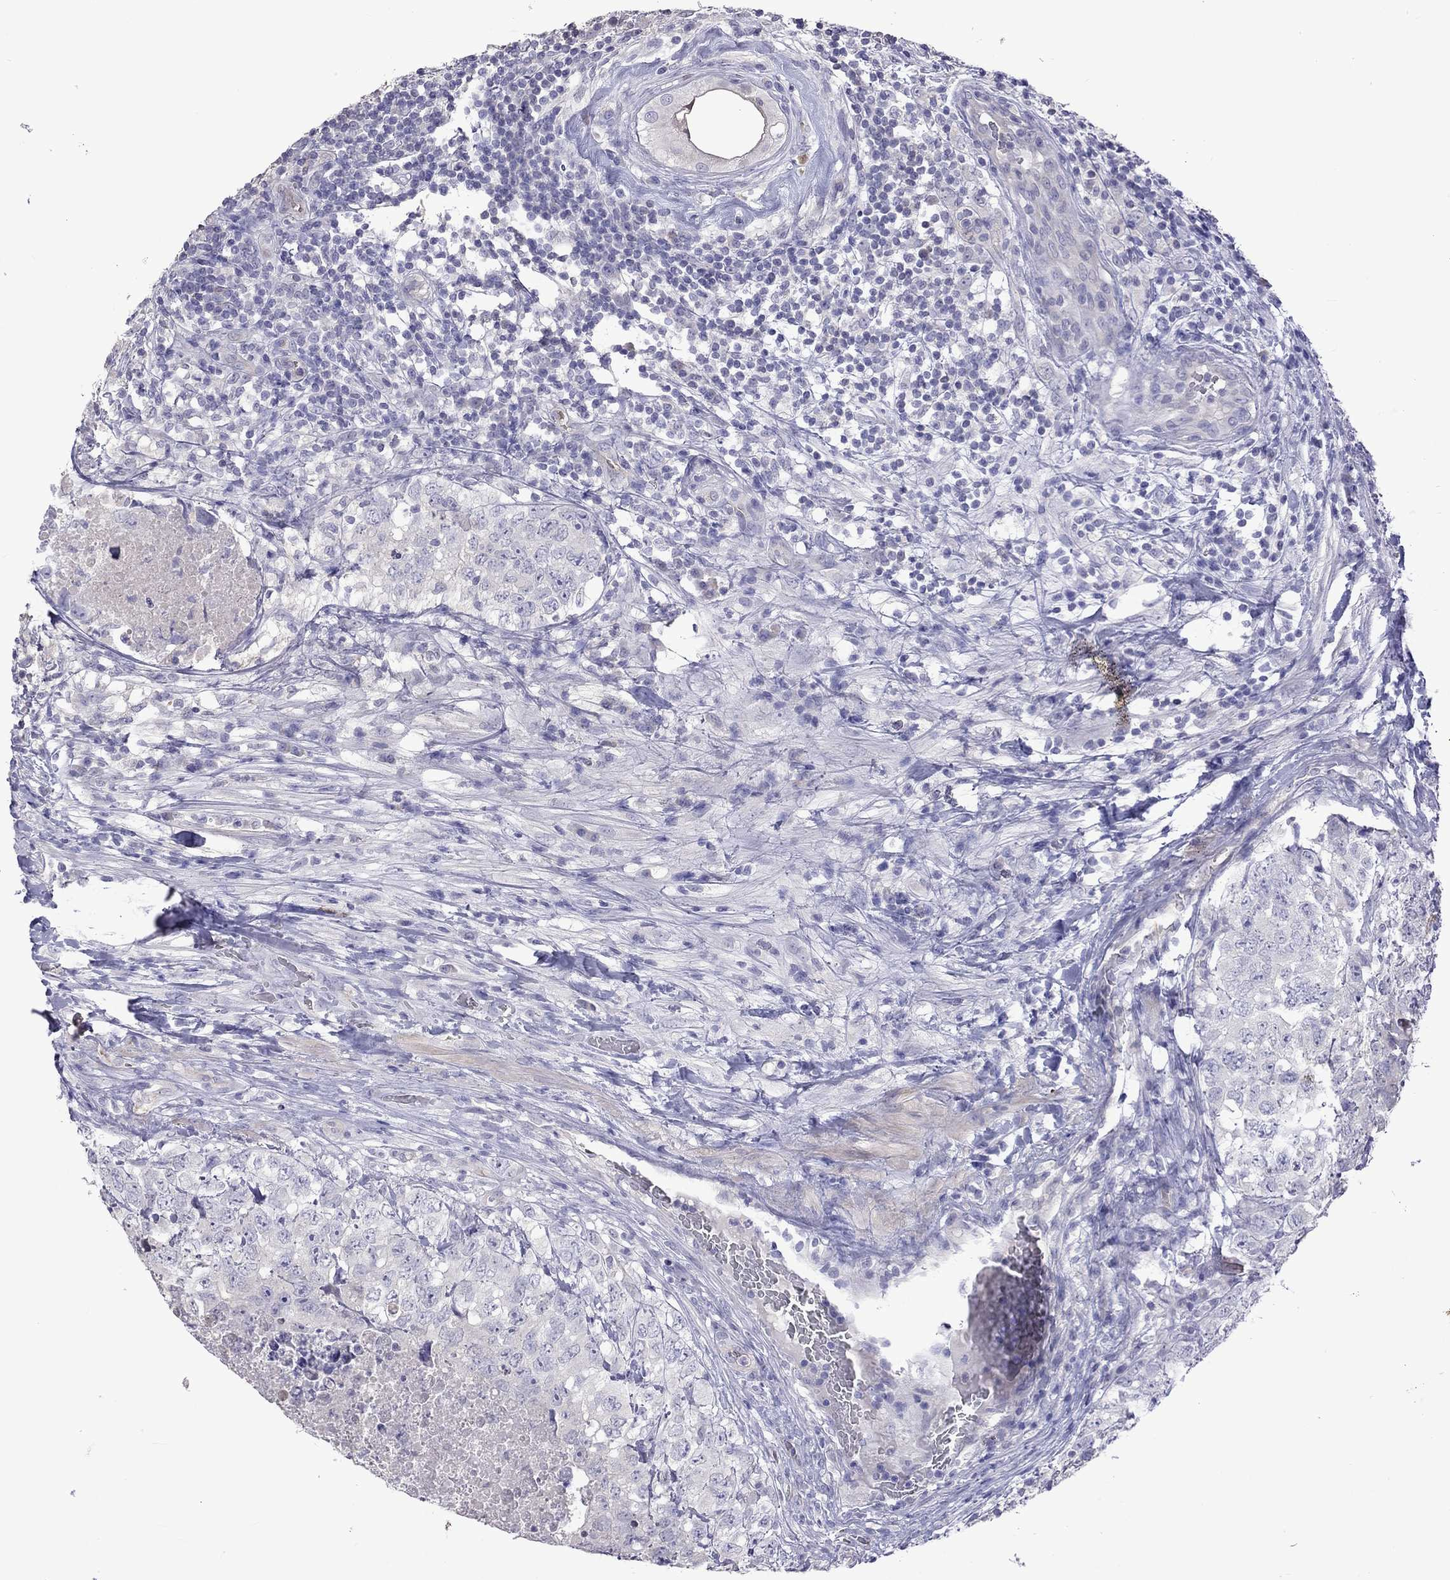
{"staining": {"intensity": "negative", "quantity": "none", "location": "none"}, "tissue": "testis cancer", "cell_type": "Tumor cells", "image_type": "cancer", "snomed": [{"axis": "morphology", "description": "Seminoma, NOS"}, {"axis": "topography", "description": "Testis"}], "caption": "A photomicrograph of human testis cancer (seminoma) is negative for staining in tumor cells.", "gene": "FEZ1", "patient": {"sex": "male", "age": 34}}